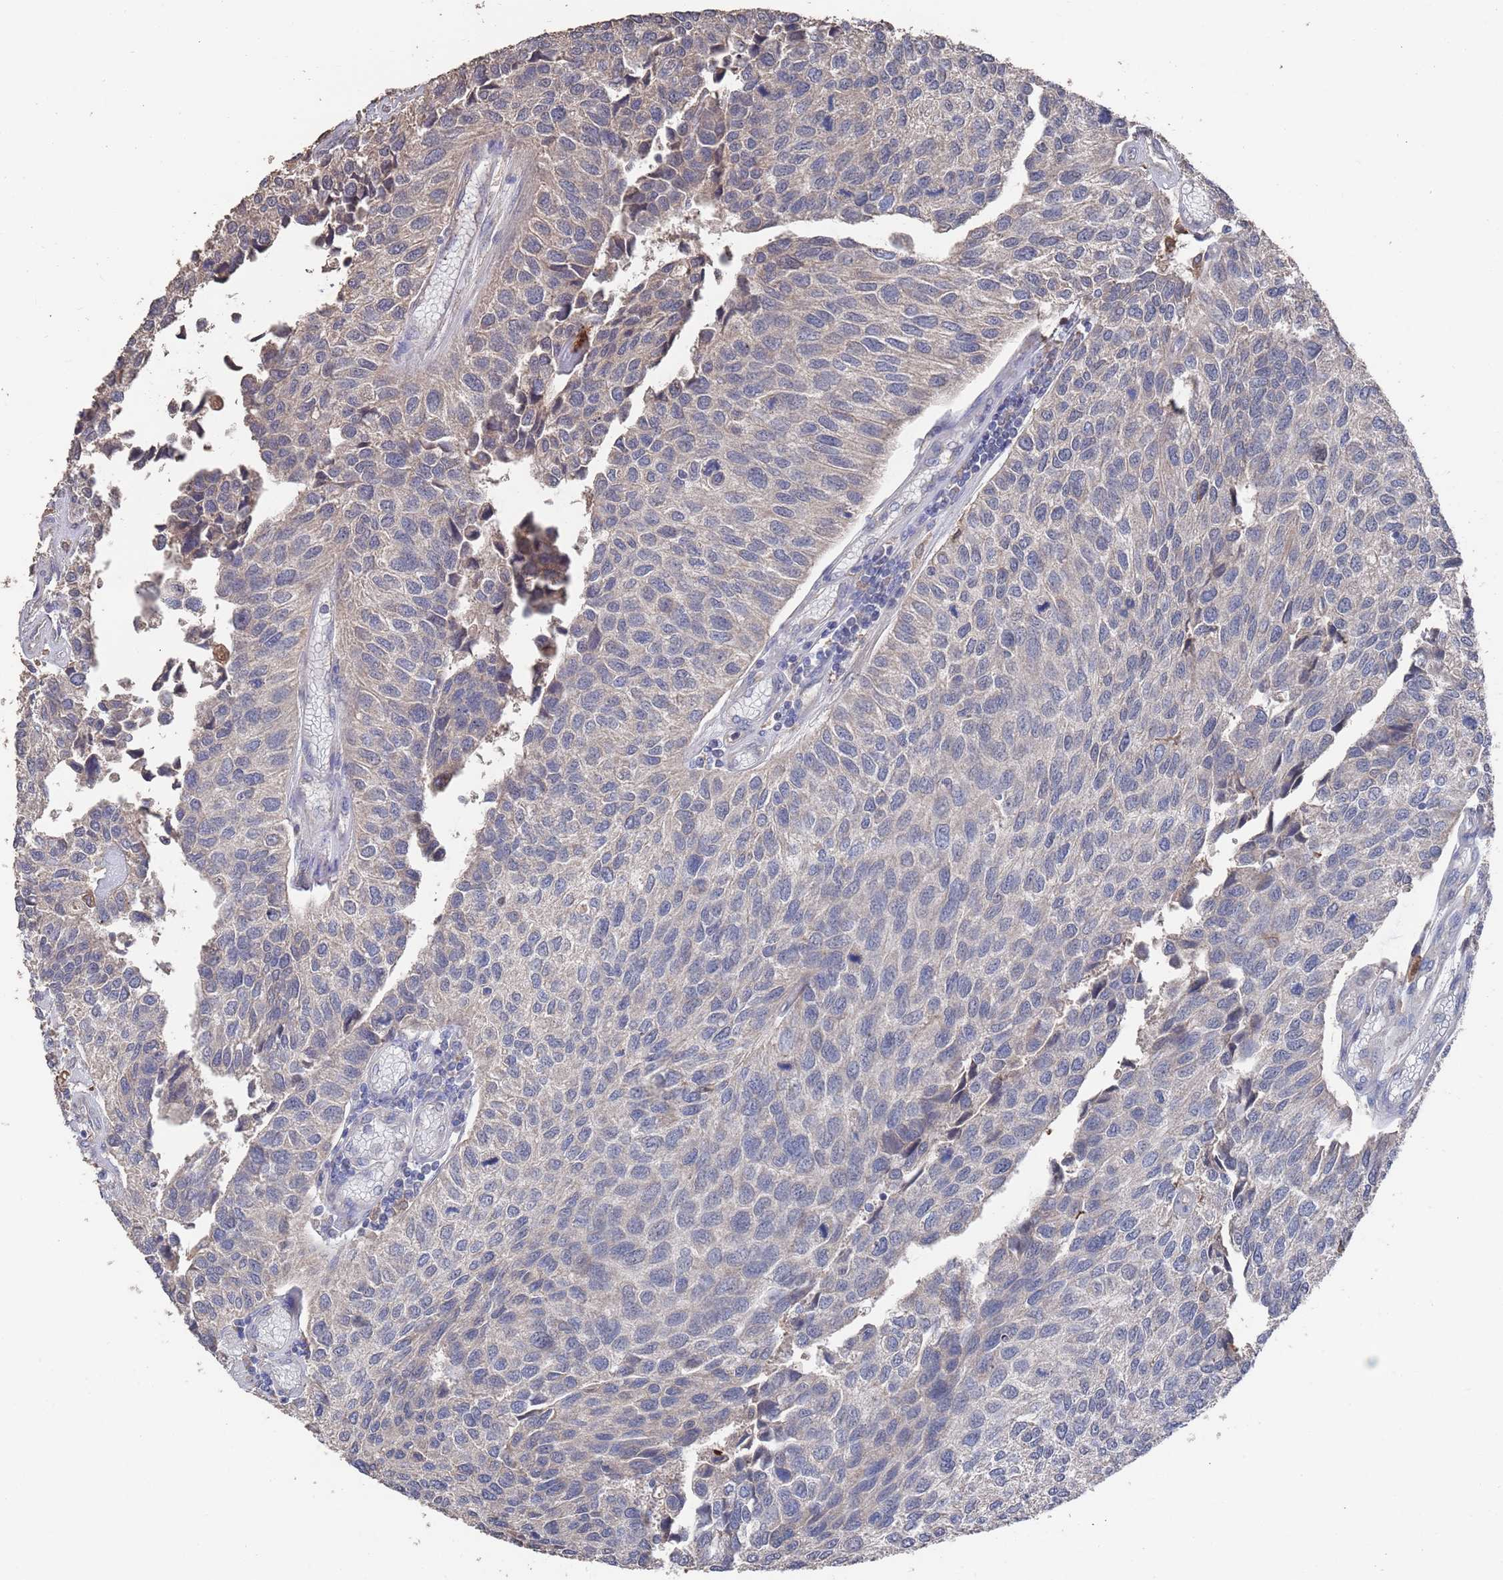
{"staining": {"intensity": "negative", "quantity": "none", "location": "none"}, "tissue": "urothelial cancer", "cell_type": "Tumor cells", "image_type": "cancer", "snomed": [{"axis": "morphology", "description": "Urothelial carcinoma, NOS"}, {"axis": "topography", "description": "Urinary bladder"}], "caption": "A high-resolution image shows immunohistochemistry staining of transitional cell carcinoma, which reveals no significant positivity in tumor cells.", "gene": "BTBD18", "patient": {"sex": "male", "age": 55}}